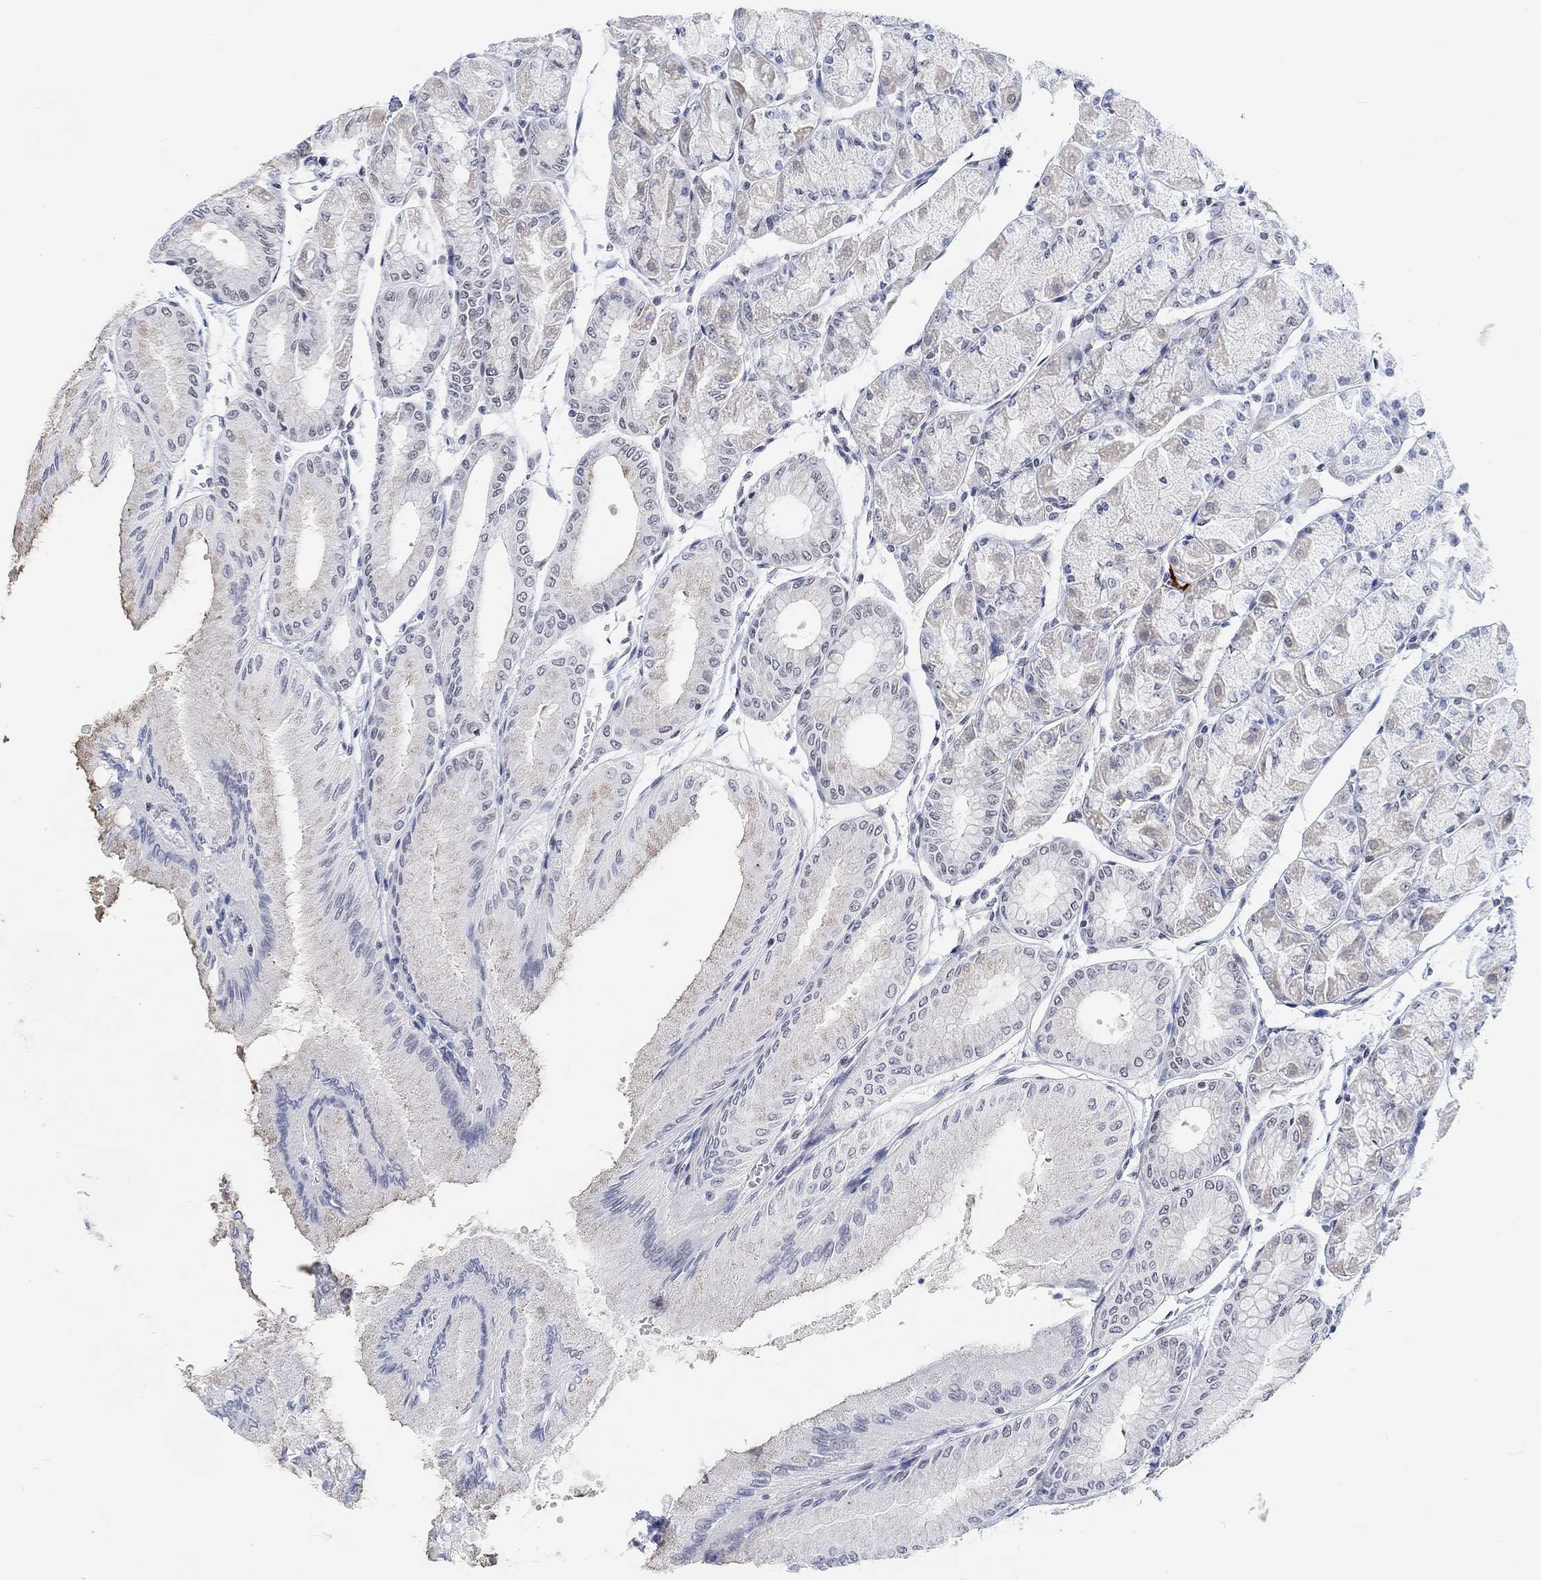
{"staining": {"intensity": "weak", "quantity": "<25%", "location": "nuclear"}, "tissue": "stomach", "cell_type": "Glandular cells", "image_type": "normal", "snomed": [{"axis": "morphology", "description": "Normal tissue, NOS"}, {"axis": "topography", "description": "Stomach, upper"}], "caption": "Immunohistochemistry (IHC) of normal stomach displays no staining in glandular cells. (DAB IHC, high magnification).", "gene": "PURG", "patient": {"sex": "male", "age": 60}}